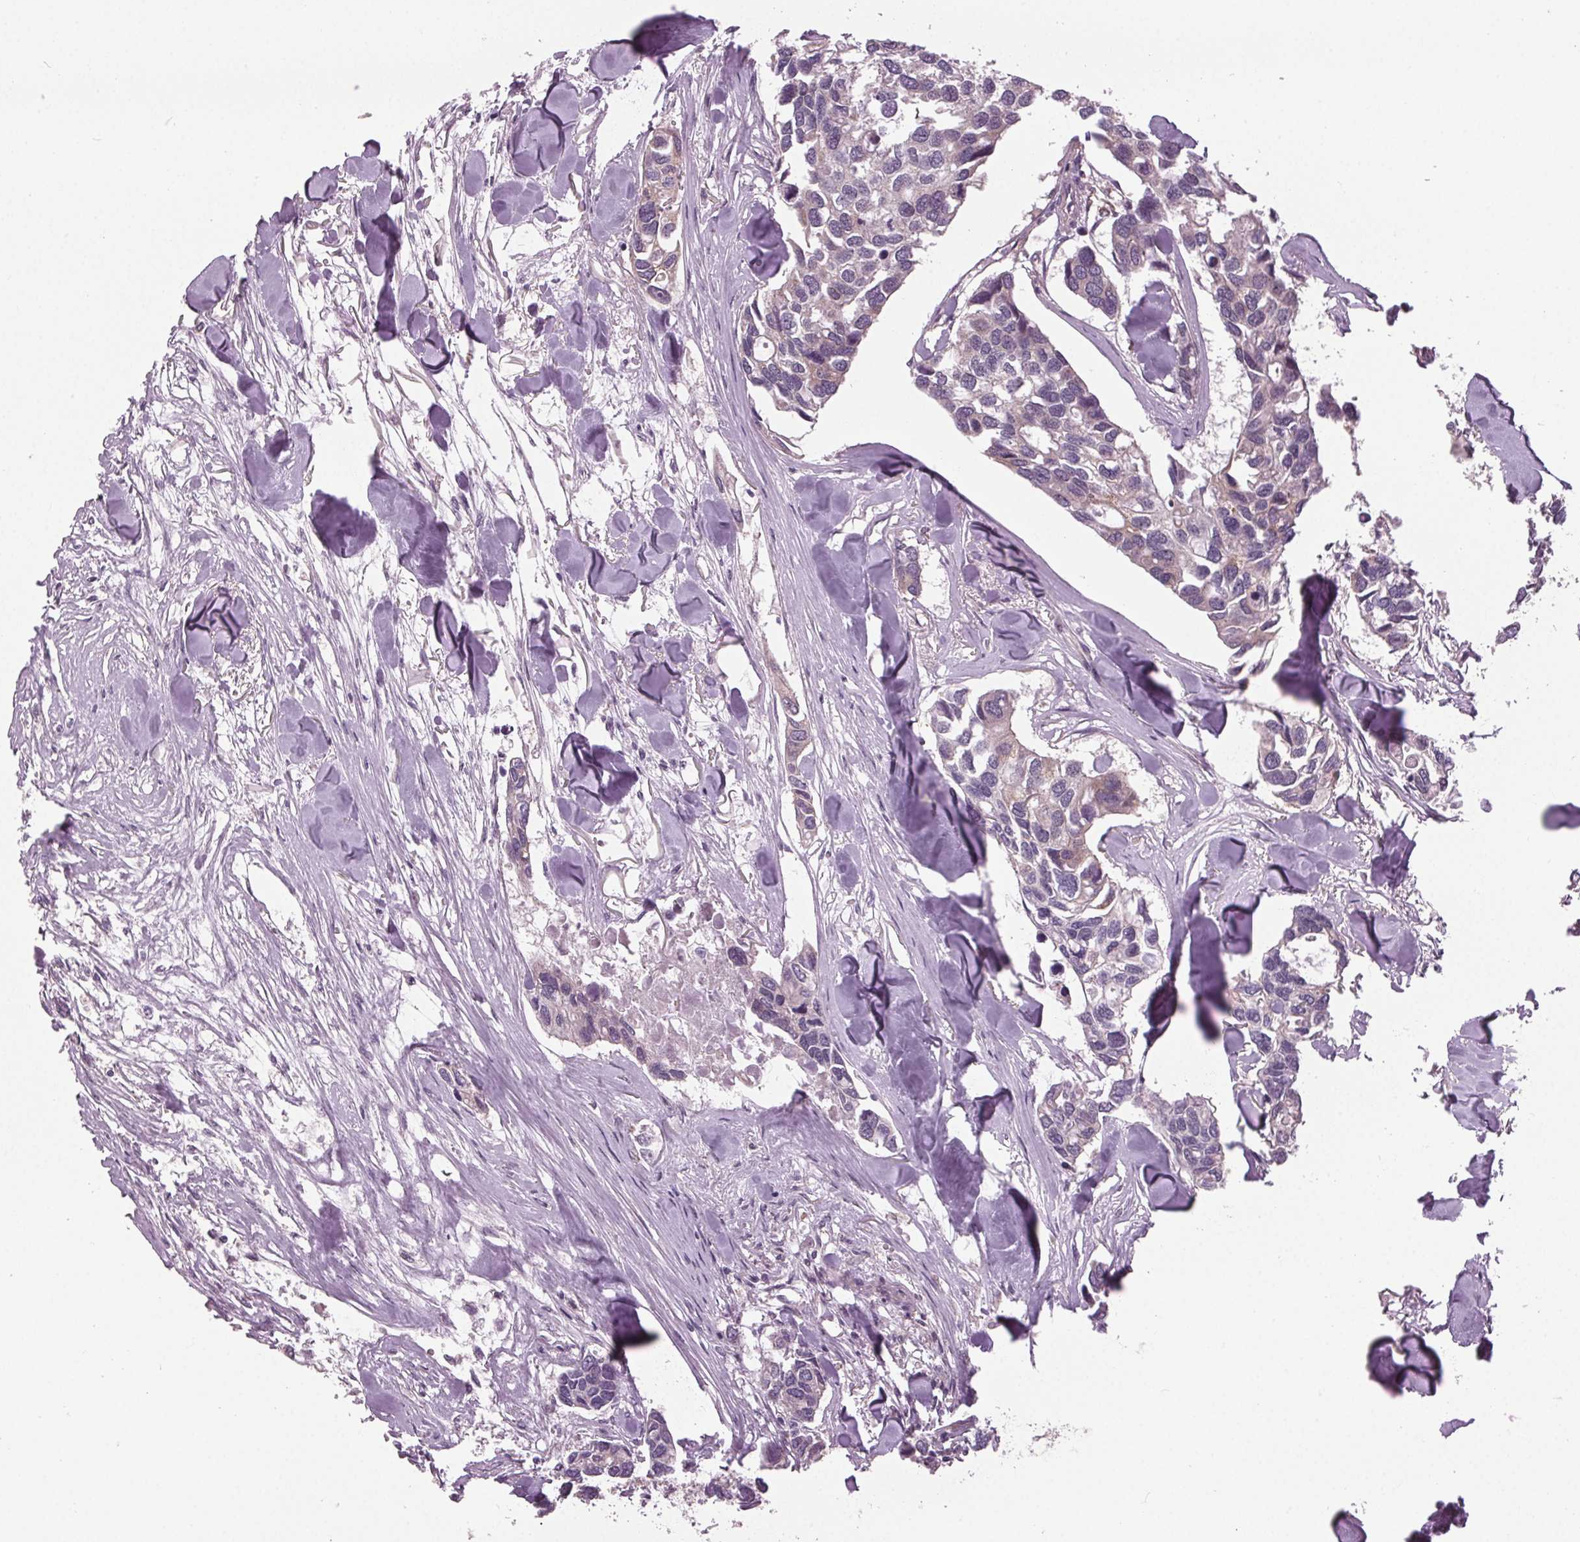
{"staining": {"intensity": "negative", "quantity": "none", "location": "none"}, "tissue": "breast cancer", "cell_type": "Tumor cells", "image_type": "cancer", "snomed": [{"axis": "morphology", "description": "Duct carcinoma"}, {"axis": "topography", "description": "Breast"}], "caption": "DAB (3,3'-diaminobenzidine) immunohistochemical staining of breast cancer (infiltrating ductal carcinoma) demonstrates no significant expression in tumor cells. Brightfield microscopy of immunohistochemistry (IHC) stained with DAB (3,3'-diaminobenzidine) (brown) and hematoxylin (blue), captured at high magnification.", "gene": "BSDC1", "patient": {"sex": "female", "age": 83}}